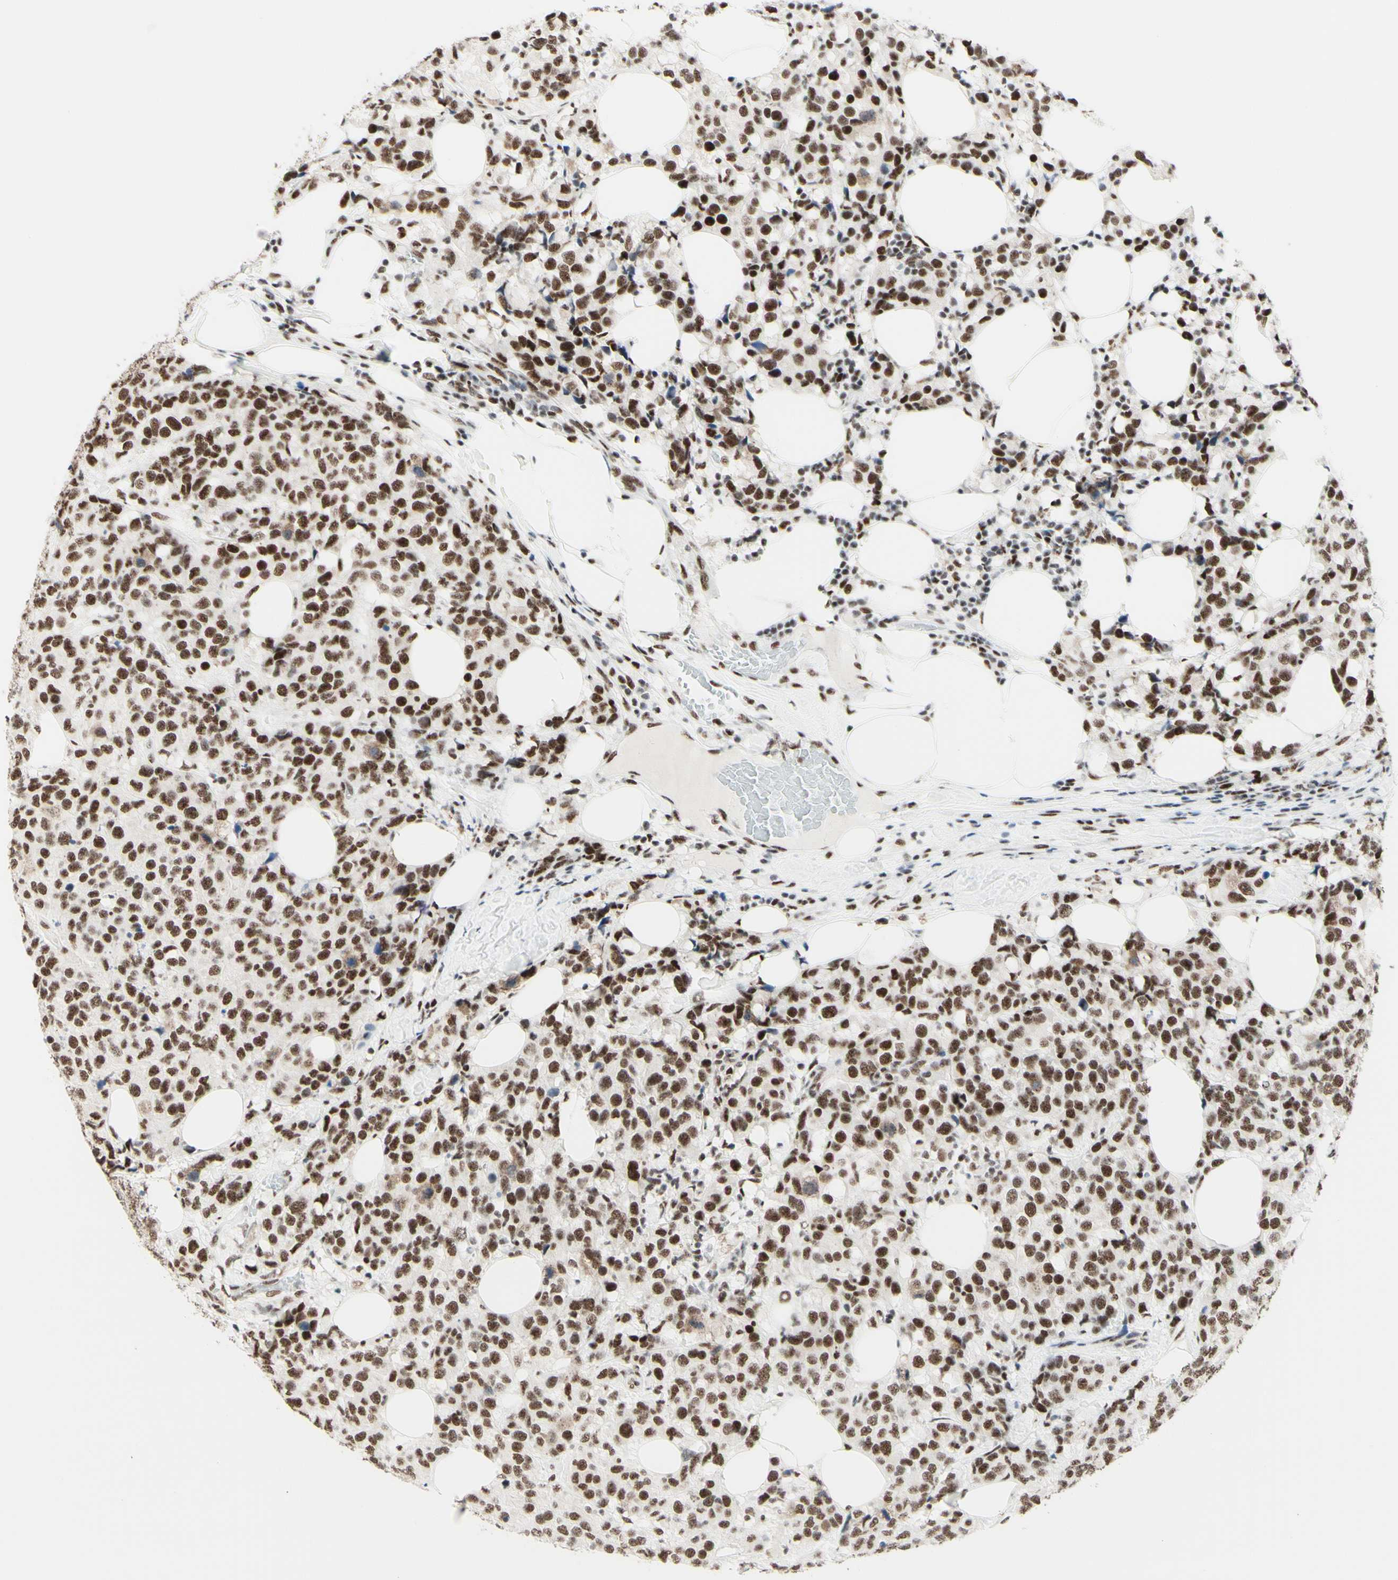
{"staining": {"intensity": "moderate", "quantity": ">75%", "location": "nuclear"}, "tissue": "breast cancer", "cell_type": "Tumor cells", "image_type": "cancer", "snomed": [{"axis": "morphology", "description": "Lobular carcinoma"}, {"axis": "topography", "description": "Breast"}], "caption": "Protein staining displays moderate nuclear expression in approximately >75% of tumor cells in breast lobular carcinoma. The staining is performed using DAB (3,3'-diaminobenzidine) brown chromogen to label protein expression. The nuclei are counter-stained blue using hematoxylin.", "gene": "WTAP", "patient": {"sex": "female", "age": 59}}